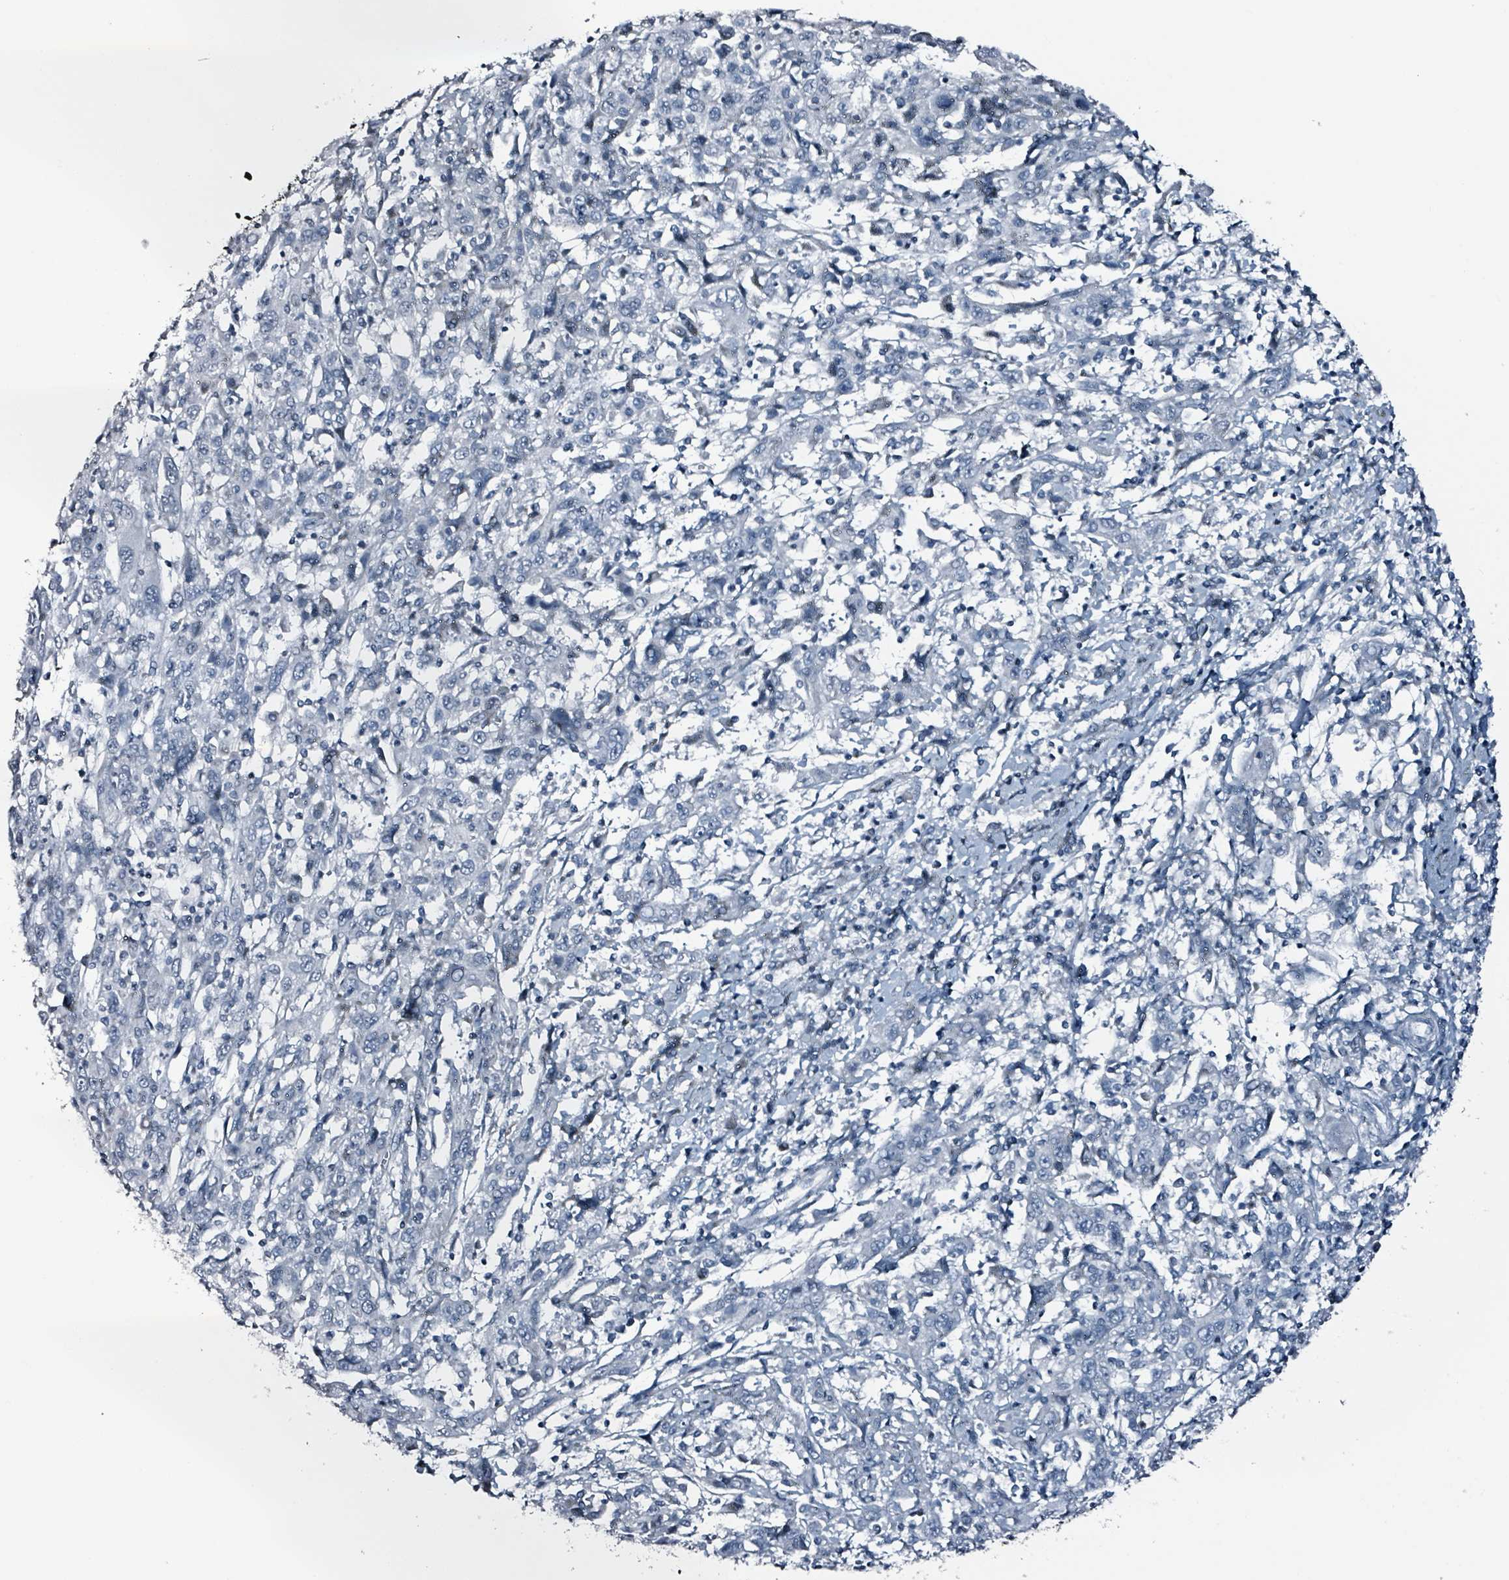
{"staining": {"intensity": "negative", "quantity": "none", "location": "none"}, "tissue": "cervical cancer", "cell_type": "Tumor cells", "image_type": "cancer", "snomed": [{"axis": "morphology", "description": "Squamous cell carcinoma, NOS"}, {"axis": "topography", "description": "Cervix"}], "caption": "Protein analysis of cervical cancer (squamous cell carcinoma) displays no significant positivity in tumor cells. (DAB (3,3'-diaminobenzidine) immunohistochemistry visualized using brightfield microscopy, high magnification).", "gene": "CA9", "patient": {"sex": "female", "age": 46}}